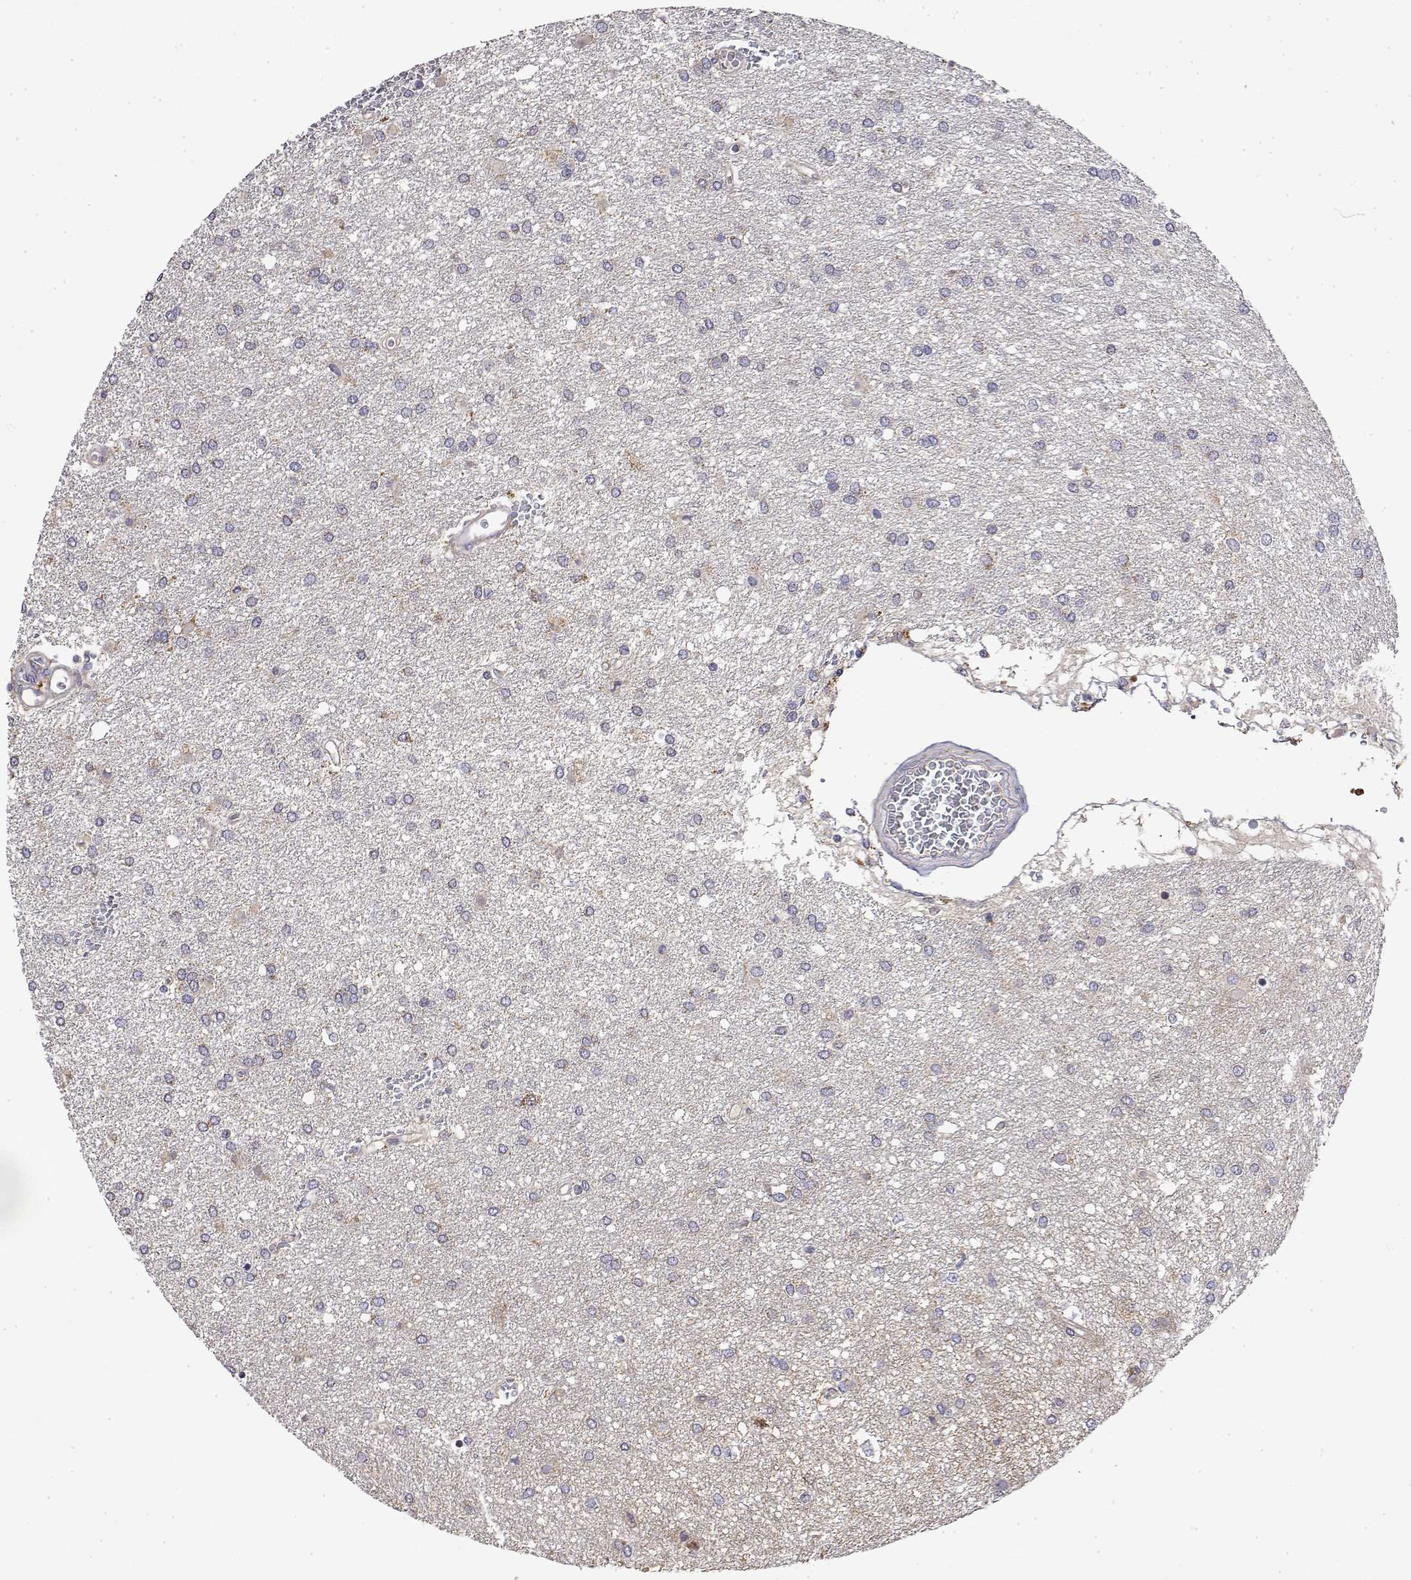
{"staining": {"intensity": "negative", "quantity": "none", "location": "none"}, "tissue": "glioma", "cell_type": "Tumor cells", "image_type": "cancer", "snomed": [{"axis": "morphology", "description": "Glioma, malignant, High grade"}, {"axis": "topography", "description": "Brain"}], "caption": "Malignant high-grade glioma was stained to show a protein in brown. There is no significant expression in tumor cells. (Immunohistochemistry (ihc), brightfield microscopy, high magnification).", "gene": "GADD45GIP1", "patient": {"sex": "female", "age": 61}}